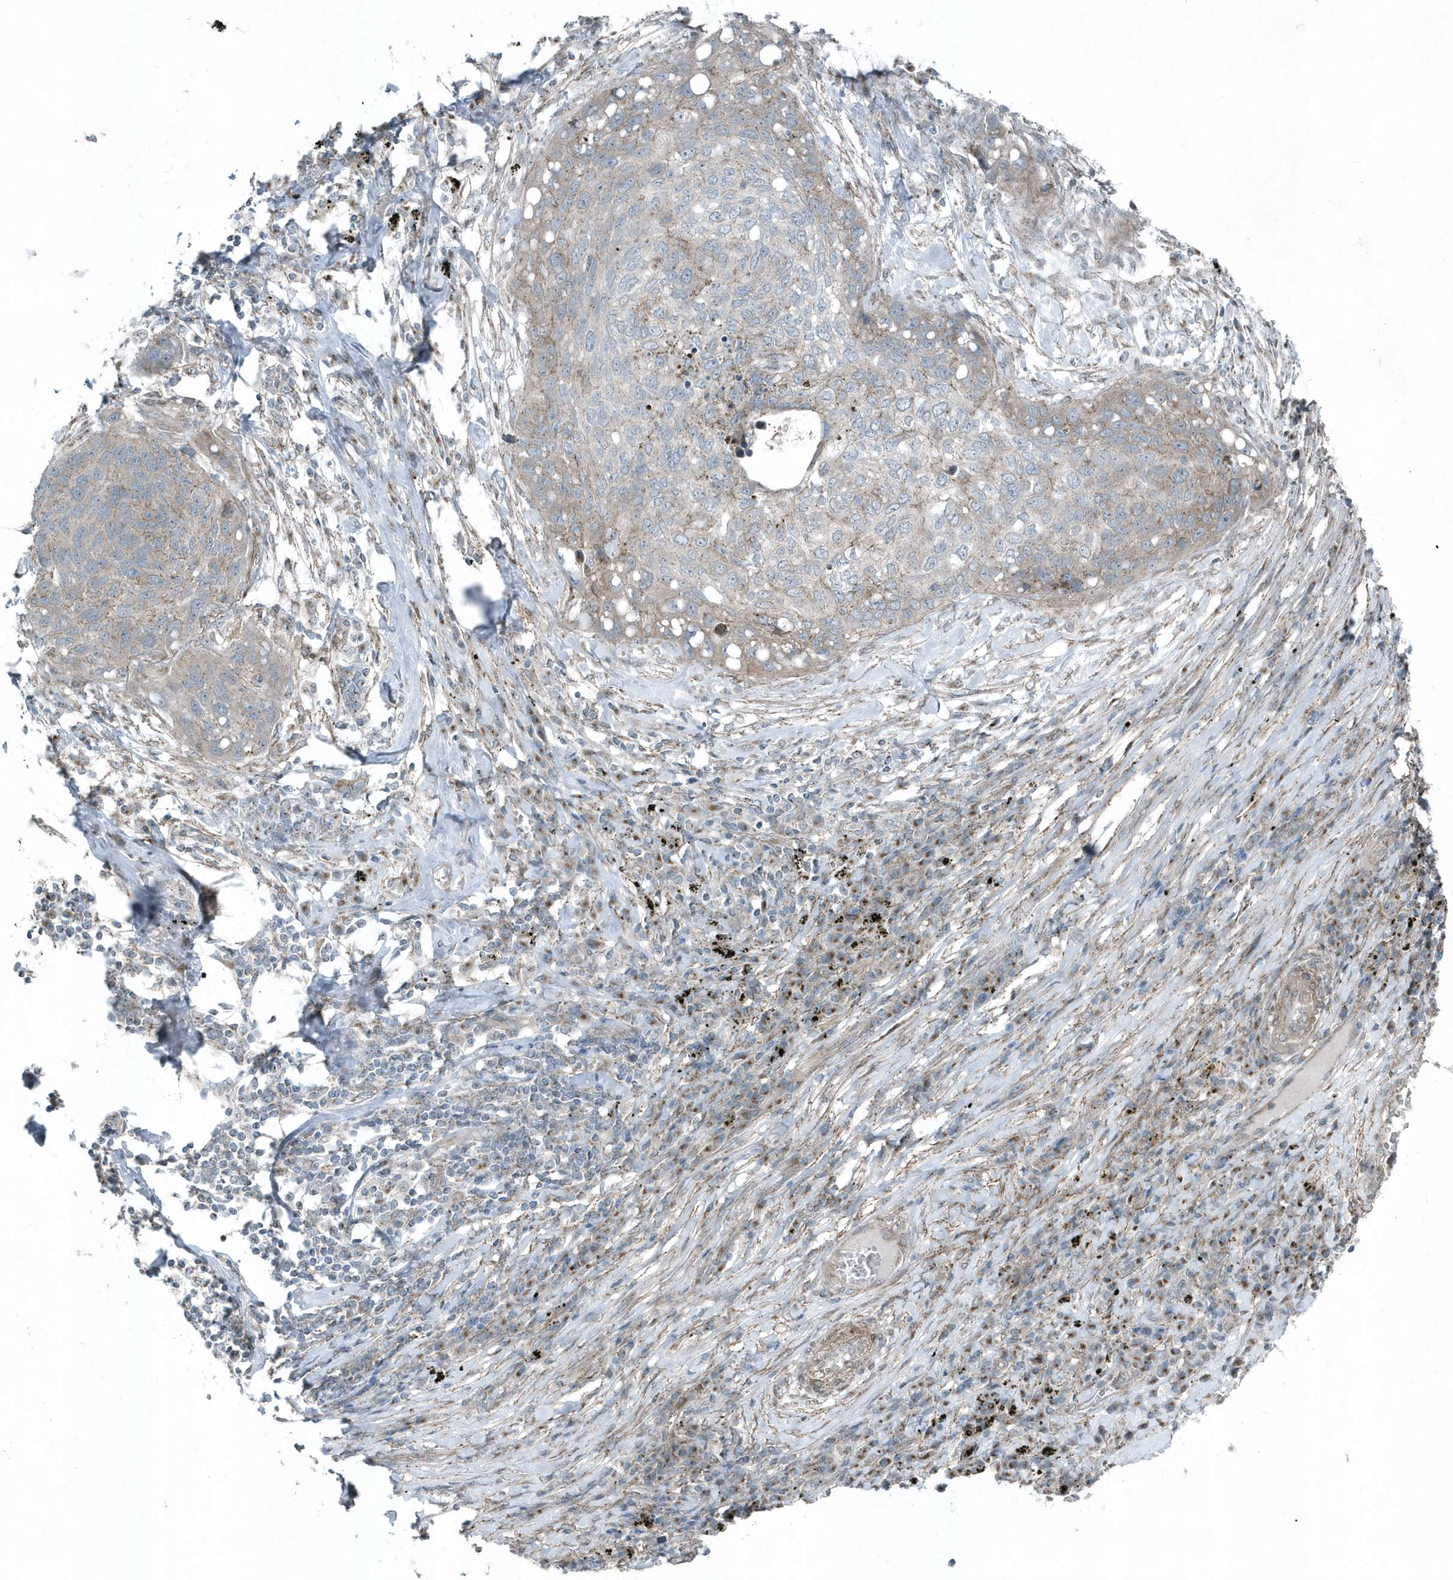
{"staining": {"intensity": "weak", "quantity": "<25%", "location": "cytoplasmic/membranous"}, "tissue": "lung cancer", "cell_type": "Tumor cells", "image_type": "cancer", "snomed": [{"axis": "morphology", "description": "Squamous cell carcinoma, NOS"}, {"axis": "topography", "description": "Lung"}], "caption": "DAB (3,3'-diaminobenzidine) immunohistochemical staining of human lung cancer exhibits no significant staining in tumor cells.", "gene": "GCC2", "patient": {"sex": "female", "age": 63}}